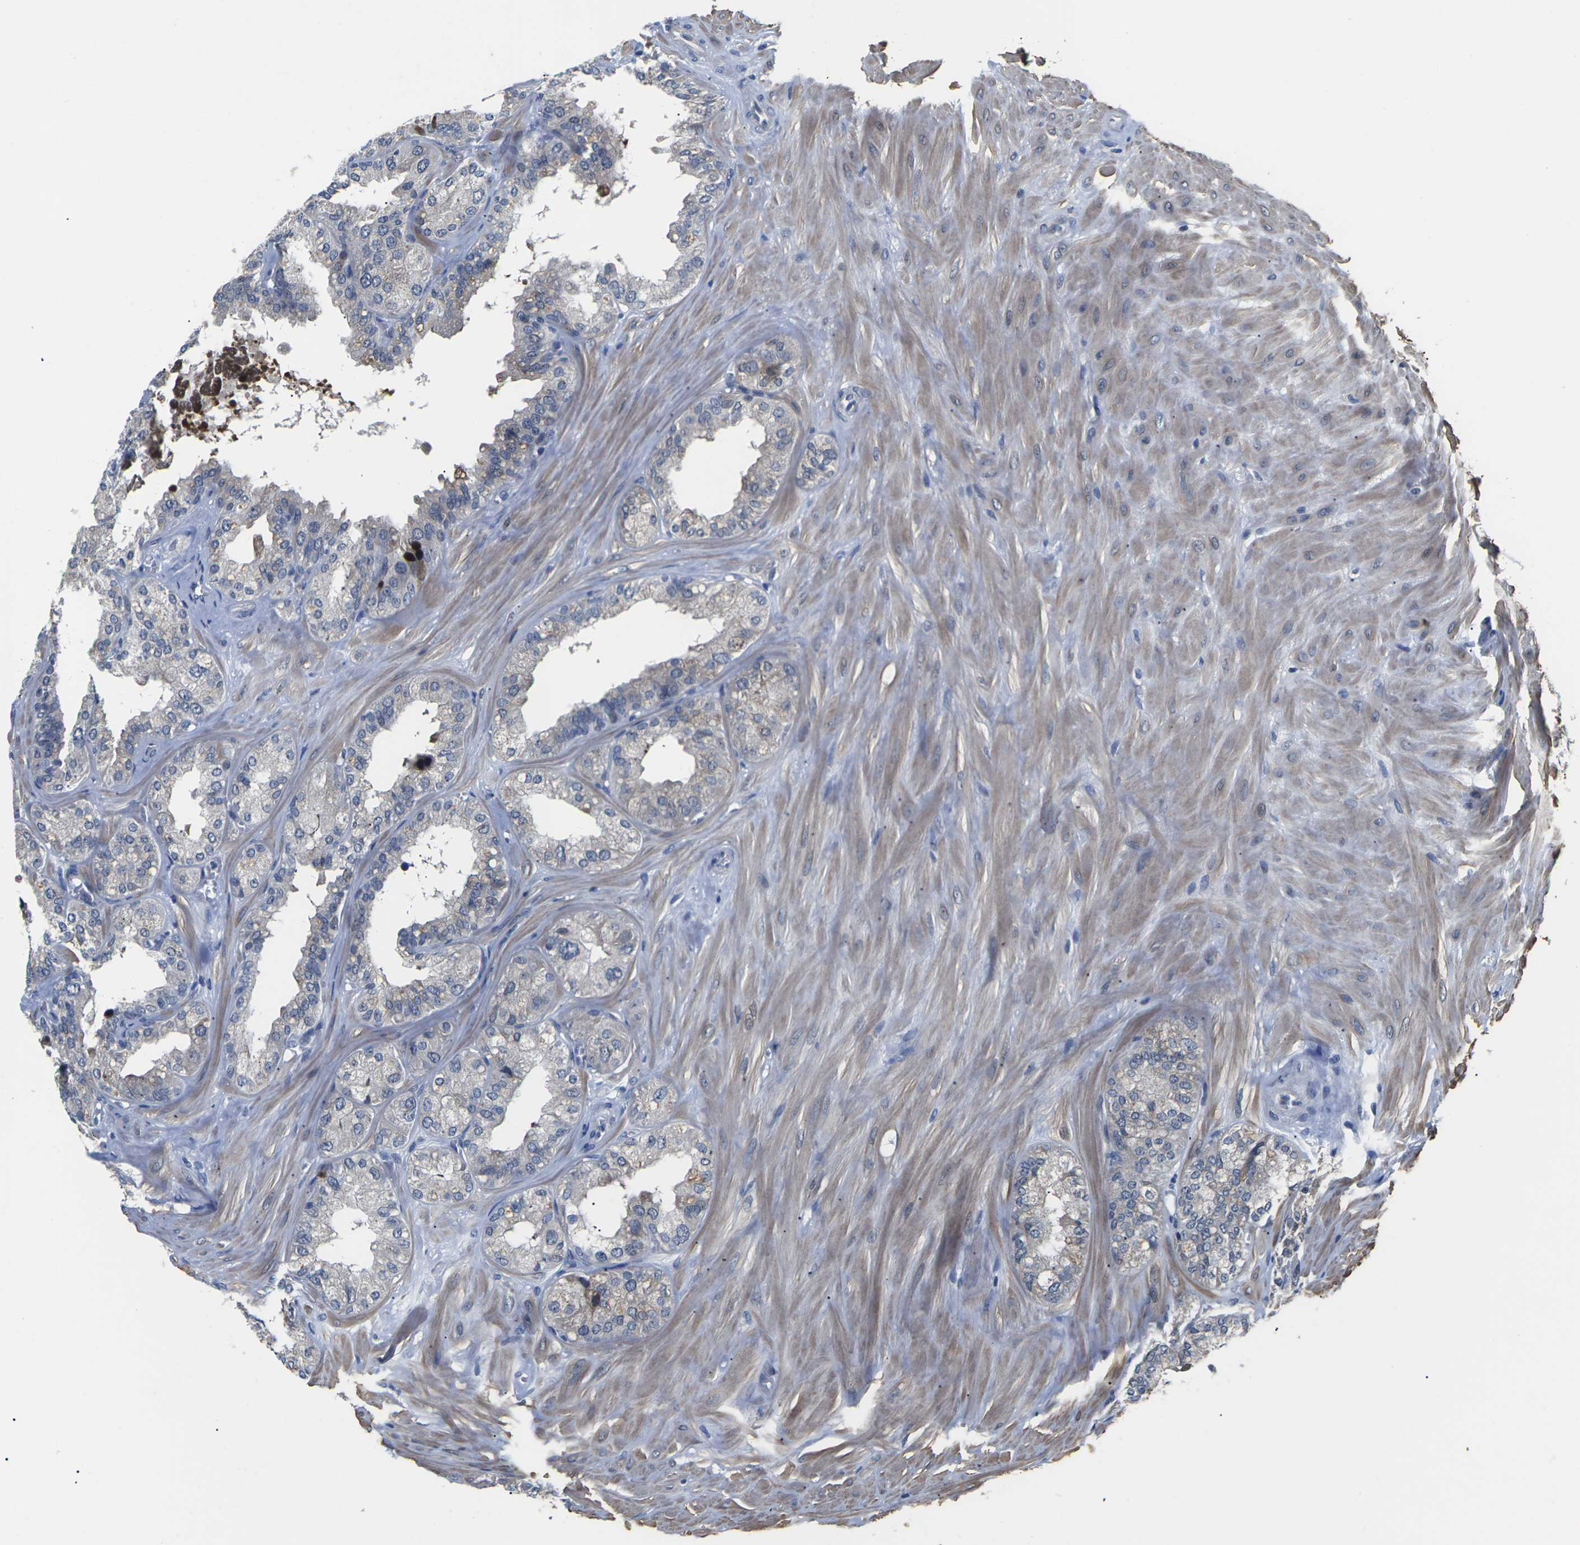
{"staining": {"intensity": "negative", "quantity": "none", "location": "none"}, "tissue": "seminal vesicle", "cell_type": "Glandular cells", "image_type": "normal", "snomed": [{"axis": "morphology", "description": "Normal tissue, NOS"}, {"axis": "topography", "description": "Prostate"}, {"axis": "topography", "description": "Seminal veicle"}], "caption": "DAB immunohistochemical staining of normal human seminal vesicle reveals no significant expression in glandular cells. Brightfield microscopy of IHC stained with DAB (3,3'-diaminobenzidine) (brown) and hematoxylin (blue), captured at high magnification.", "gene": "ST6GAL2", "patient": {"sex": "male", "age": 51}}